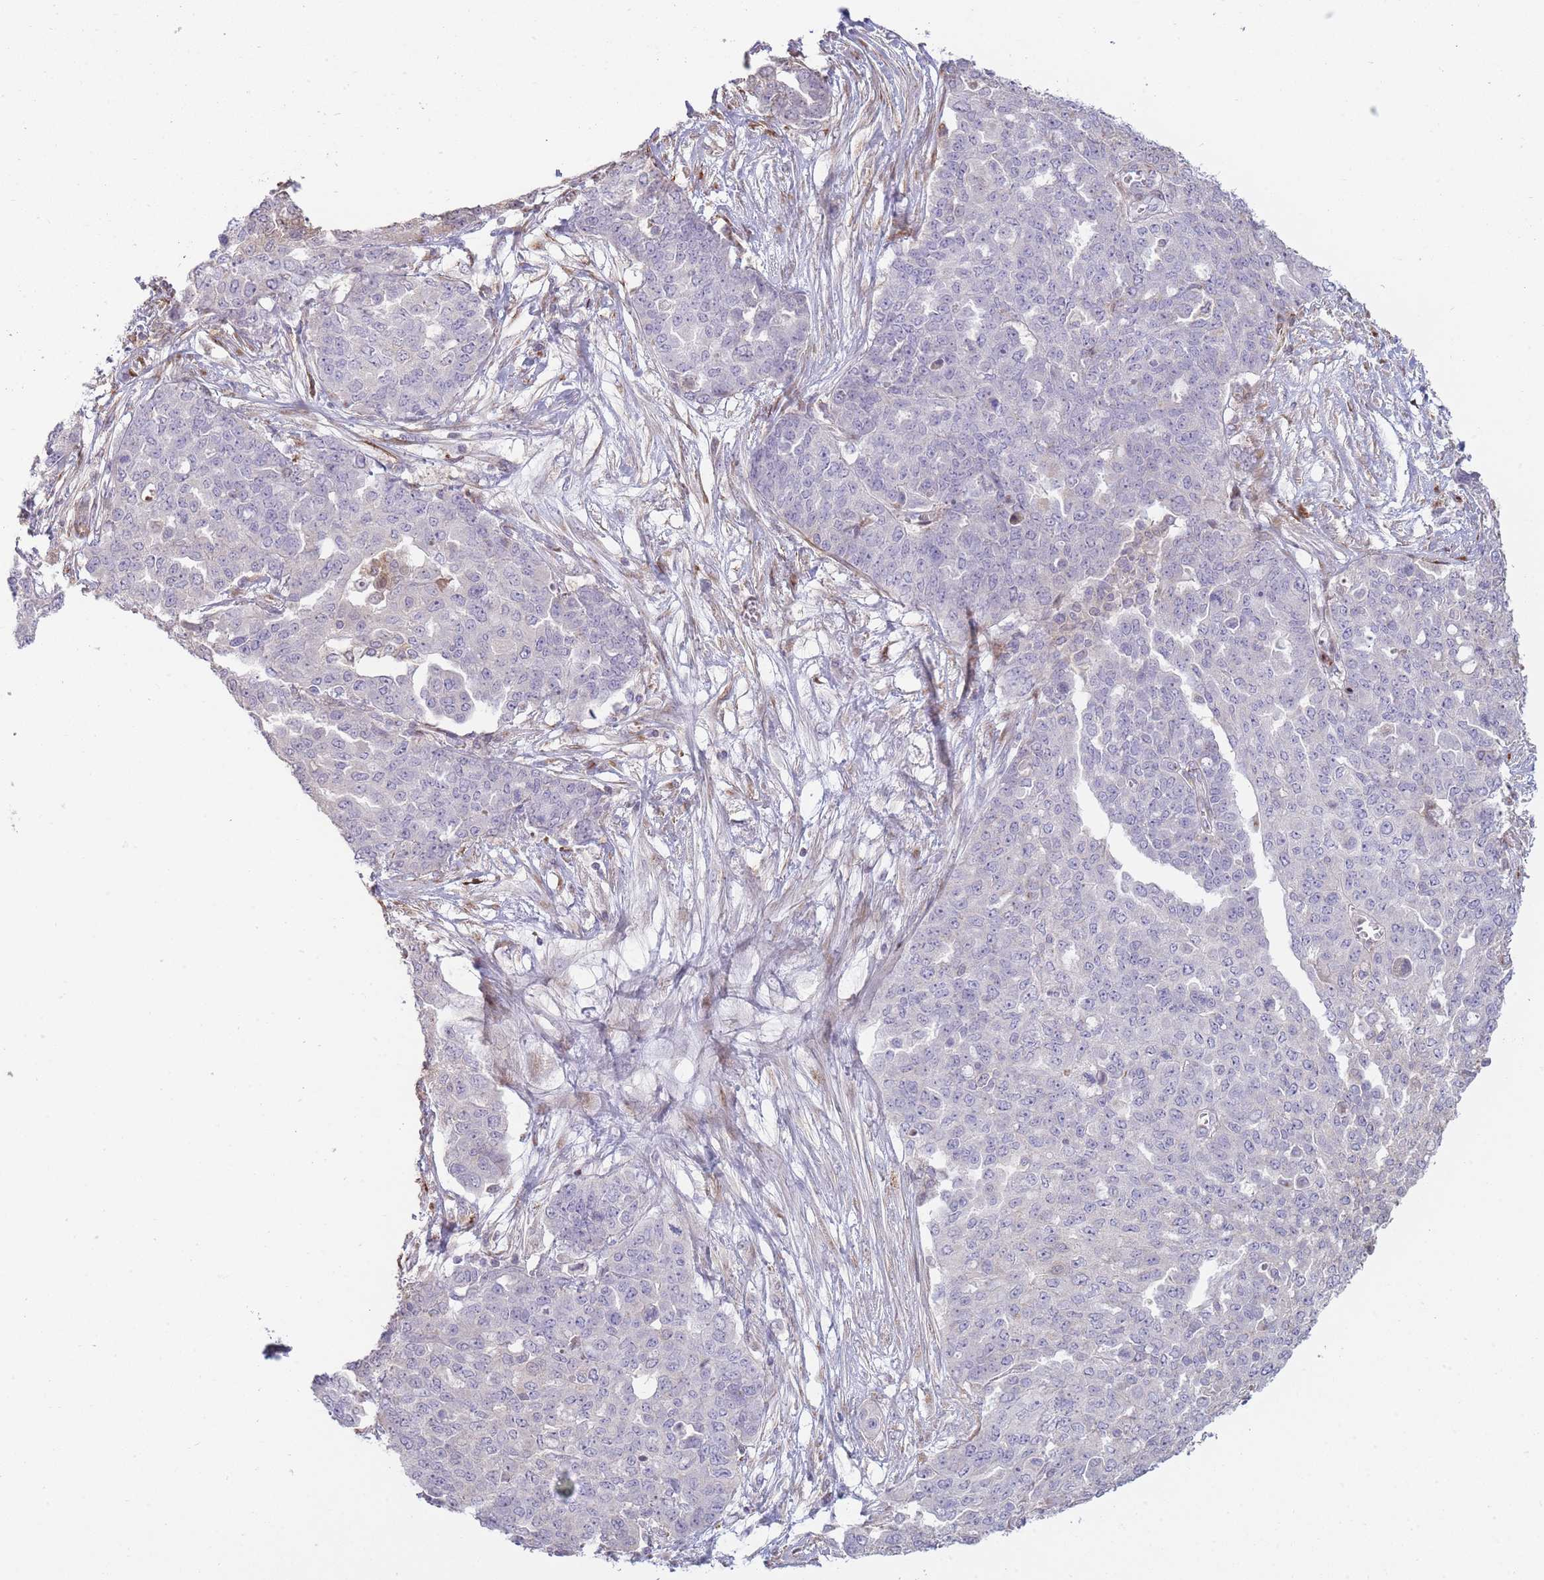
{"staining": {"intensity": "negative", "quantity": "none", "location": "none"}, "tissue": "ovarian cancer", "cell_type": "Tumor cells", "image_type": "cancer", "snomed": [{"axis": "morphology", "description": "Cystadenocarcinoma, serous, NOS"}, {"axis": "topography", "description": "Soft tissue"}, {"axis": "topography", "description": "Ovary"}], "caption": "High magnification brightfield microscopy of serous cystadenocarcinoma (ovarian) stained with DAB (3,3'-diaminobenzidine) (brown) and counterstained with hematoxylin (blue): tumor cells show no significant positivity. (DAB (3,3'-diaminobenzidine) immunohistochemistry with hematoxylin counter stain).", "gene": "PPP3R2", "patient": {"sex": "female", "age": 57}}